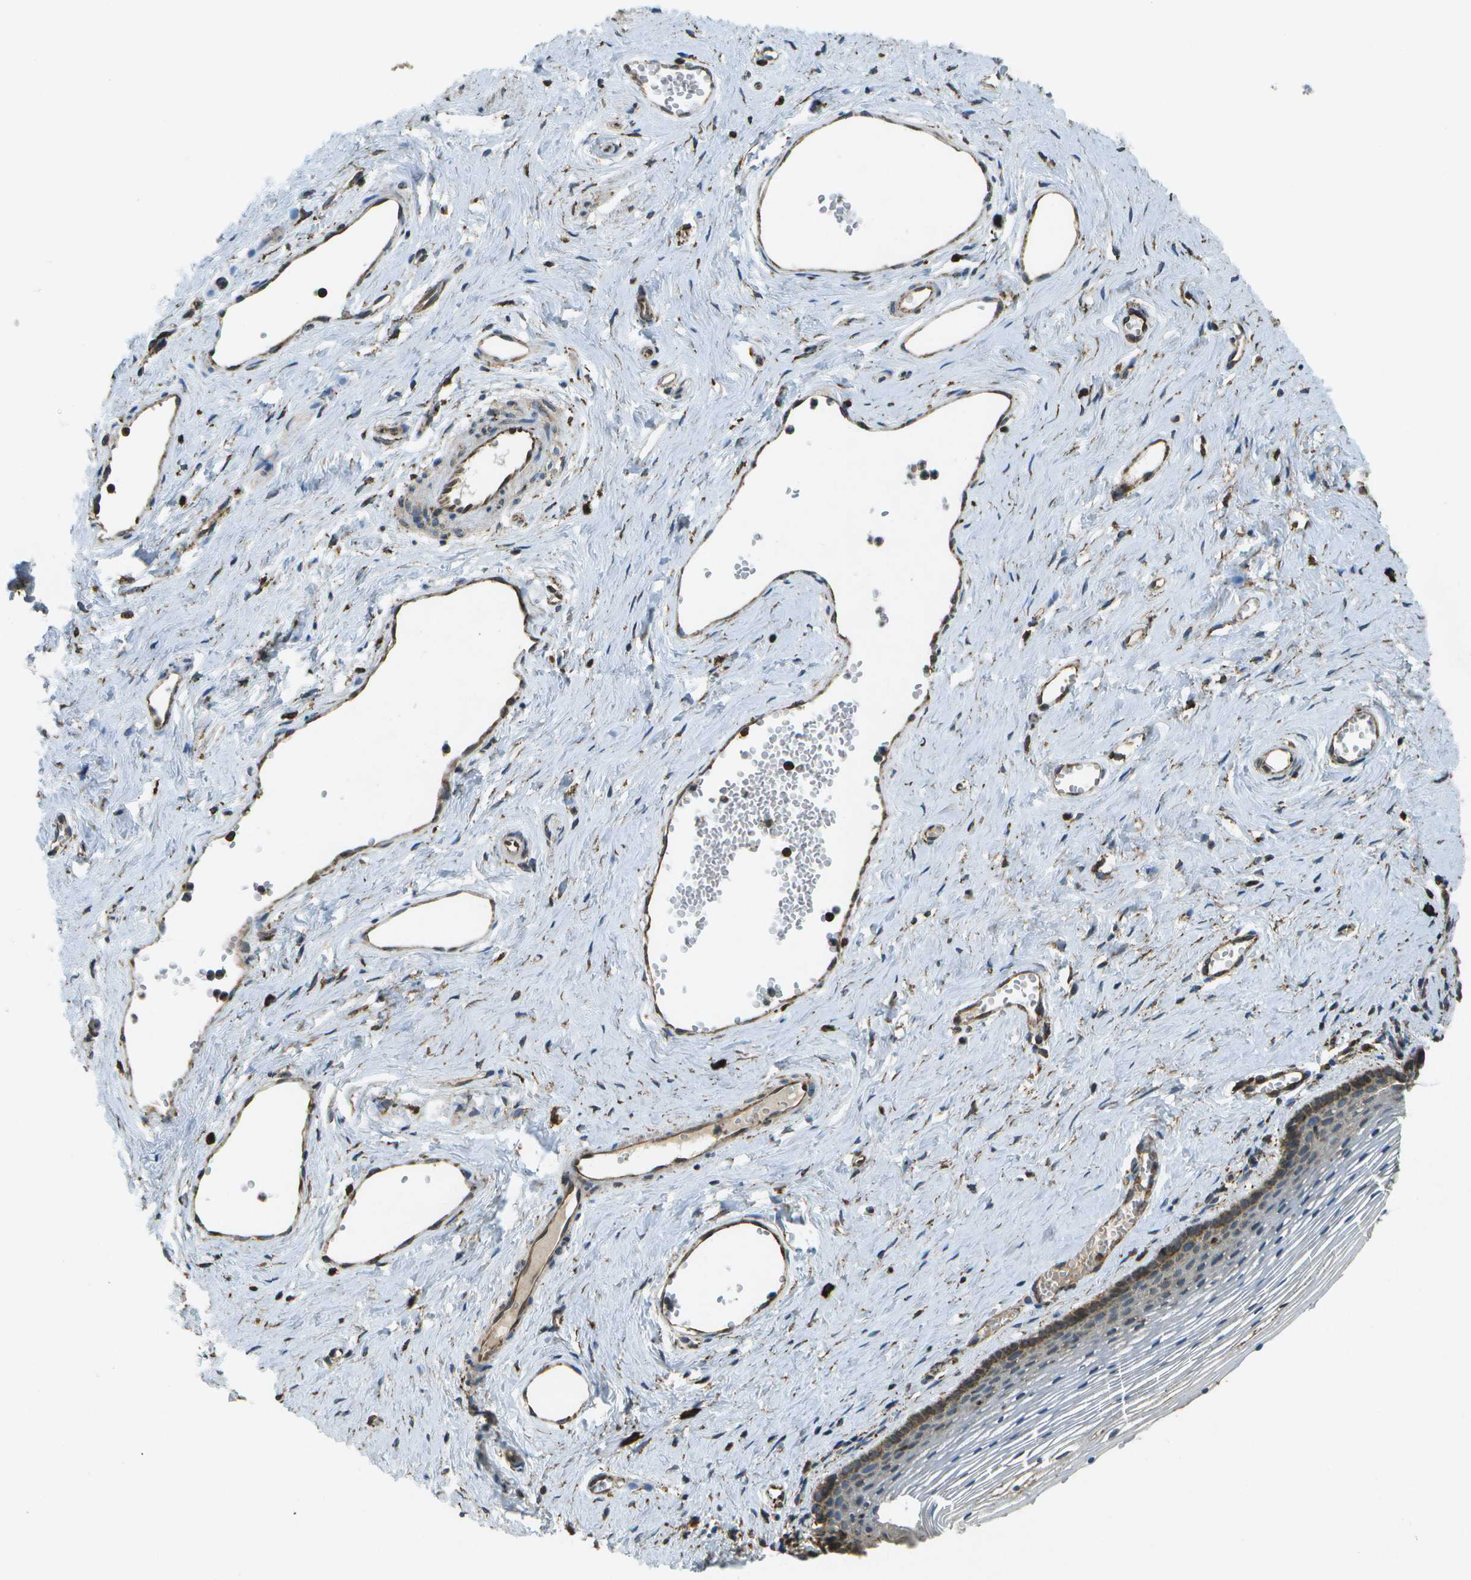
{"staining": {"intensity": "moderate", "quantity": "25%-75%", "location": "cytoplasmic/membranous"}, "tissue": "vagina", "cell_type": "Squamous epithelial cells", "image_type": "normal", "snomed": [{"axis": "morphology", "description": "Normal tissue, NOS"}, {"axis": "topography", "description": "Vagina"}], "caption": "Protein staining of unremarkable vagina demonstrates moderate cytoplasmic/membranous positivity in about 25%-75% of squamous epithelial cells.", "gene": "PDIA4", "patient": {"sex": "female", "age": 32}}